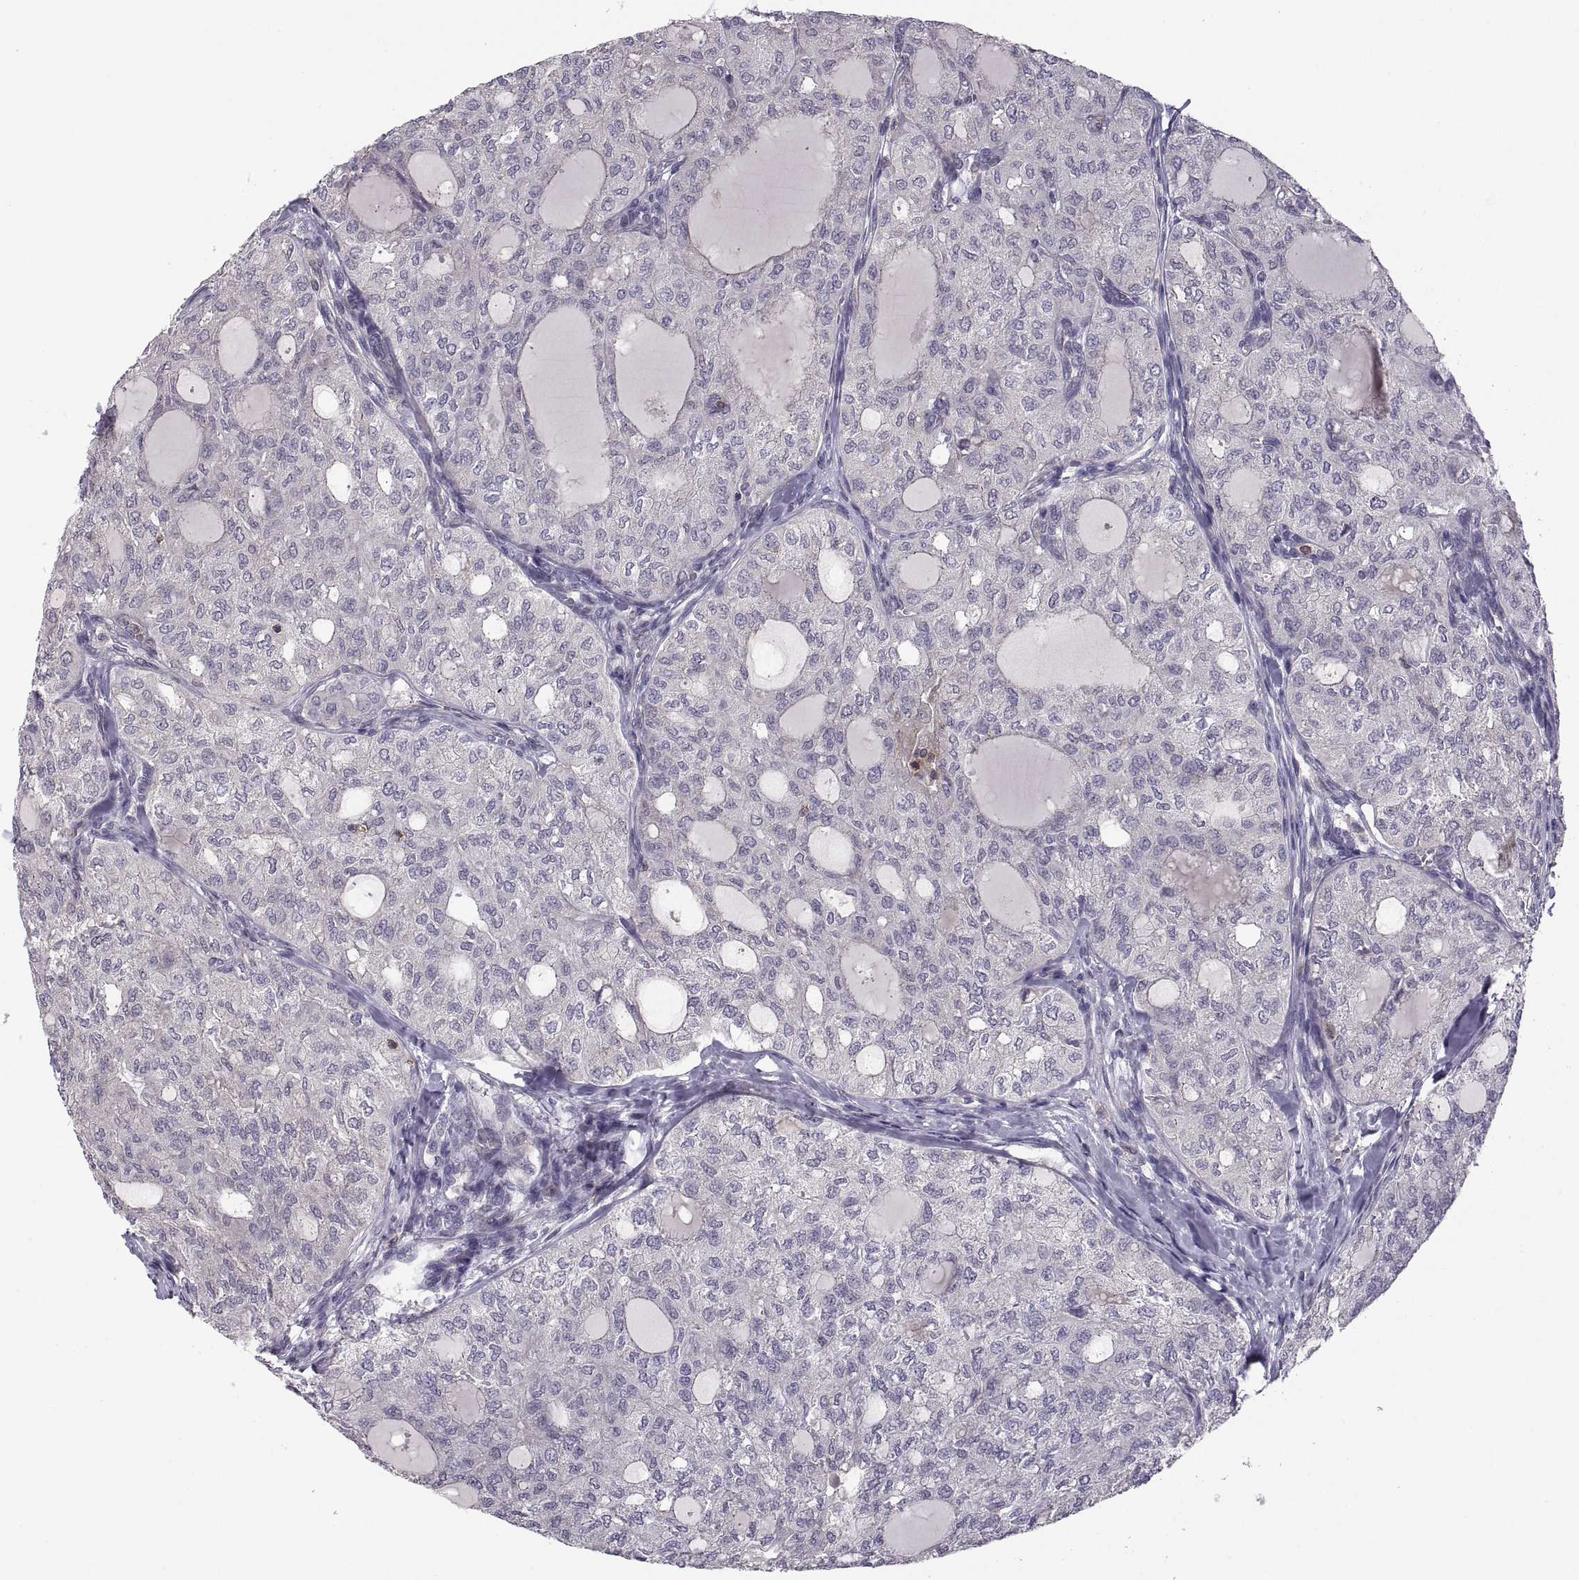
{"staining": {"intensity": "negative", "quantity": "none", "location": "none"}, "tissue": "thyroid cancer", "cell_type": "Tumor cells", "image_type": "cancer", "snomed": [{"axis": "morphology", "description": "Follicular adenoma carcinoma, NOS"}, {"axis": "topography", "description": "Thyroid gland"}], "caption": "Micrograph shows no significant protein expression in tumor cells of thyroid cancer (follicular adenoma carcinoma).", "gene": "EZR", "patient": {"sex": "male", "age": 75}}